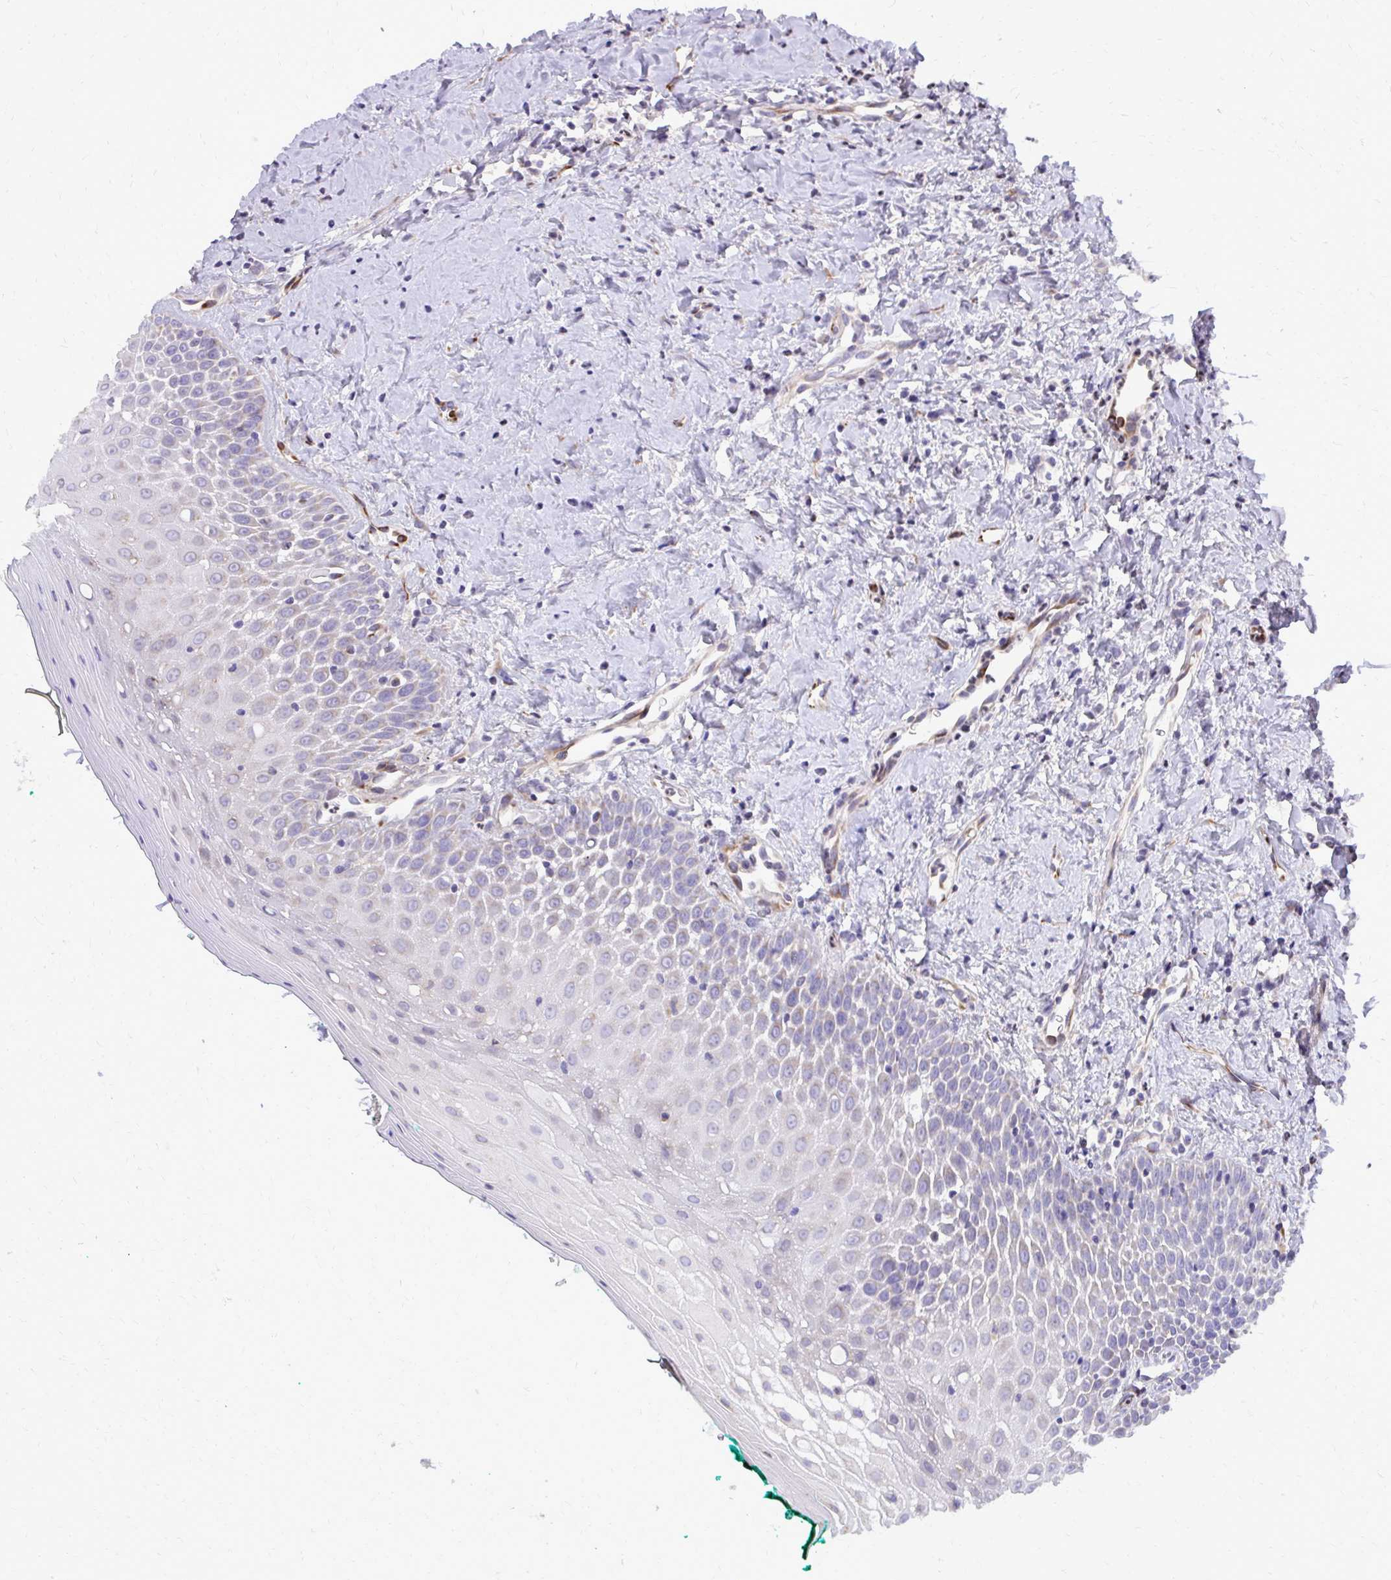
{"staining": {"intensity": "weak", "quantity": "<25%", "location": "cytoplasmic/membranous"}, "tissue": "oral mucosa", "cell_type": "Squamous epithelial cells", "image_type": "normal", "snomed": [{"axis": "morphology", "description": "Normal tissue, NOS"}, {"axis": "topography", "description": "Oral tissue"}], "caption": "Oral mucosa stained for a protein using IHC demonstrates no expression squamous epithelial cells.", "gene": "ABCC3", "patient": {"sex": "female", "age": 70}}